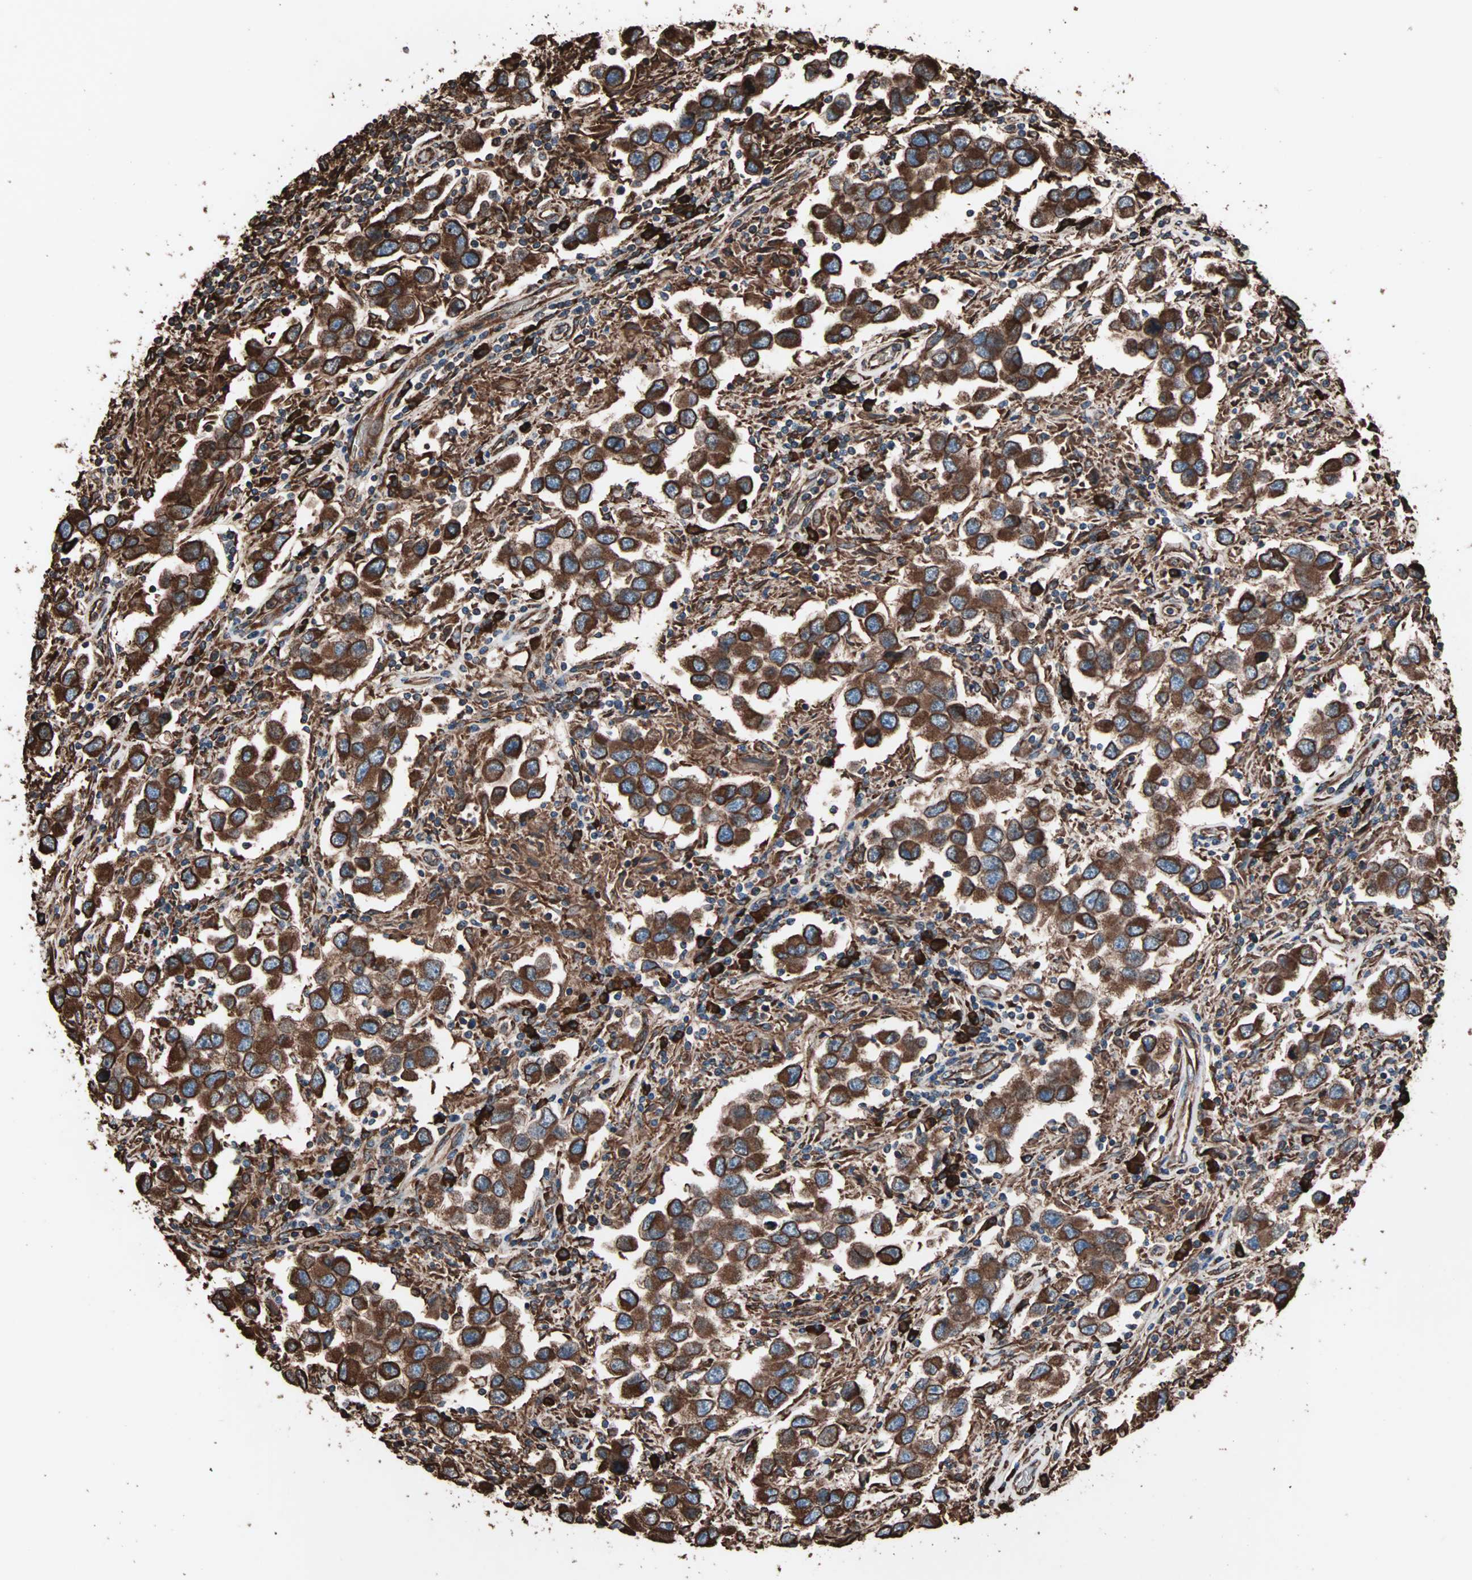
{"staining": {"intensity": "strong", "quantity": ">75%", "location": "cytoplasmic/membranous"}, "tissue": "testis cancer", "cell_type": "Tumor cells", "image_type": "cancer", "snomed": [{"axis": "morphology", "description": "Carcinoma, Embryonal, NOS"}, {"axis": "topography", "description": "Testis"}], "caption": "Testis cancer was stained to show a protein in brown. There is high levels of strong cytoplasmic/membranous positivity in approximately >75% of tumor cells.", "gene": "HSP90B1", "patient": {"sex": "male", "age": 21}}